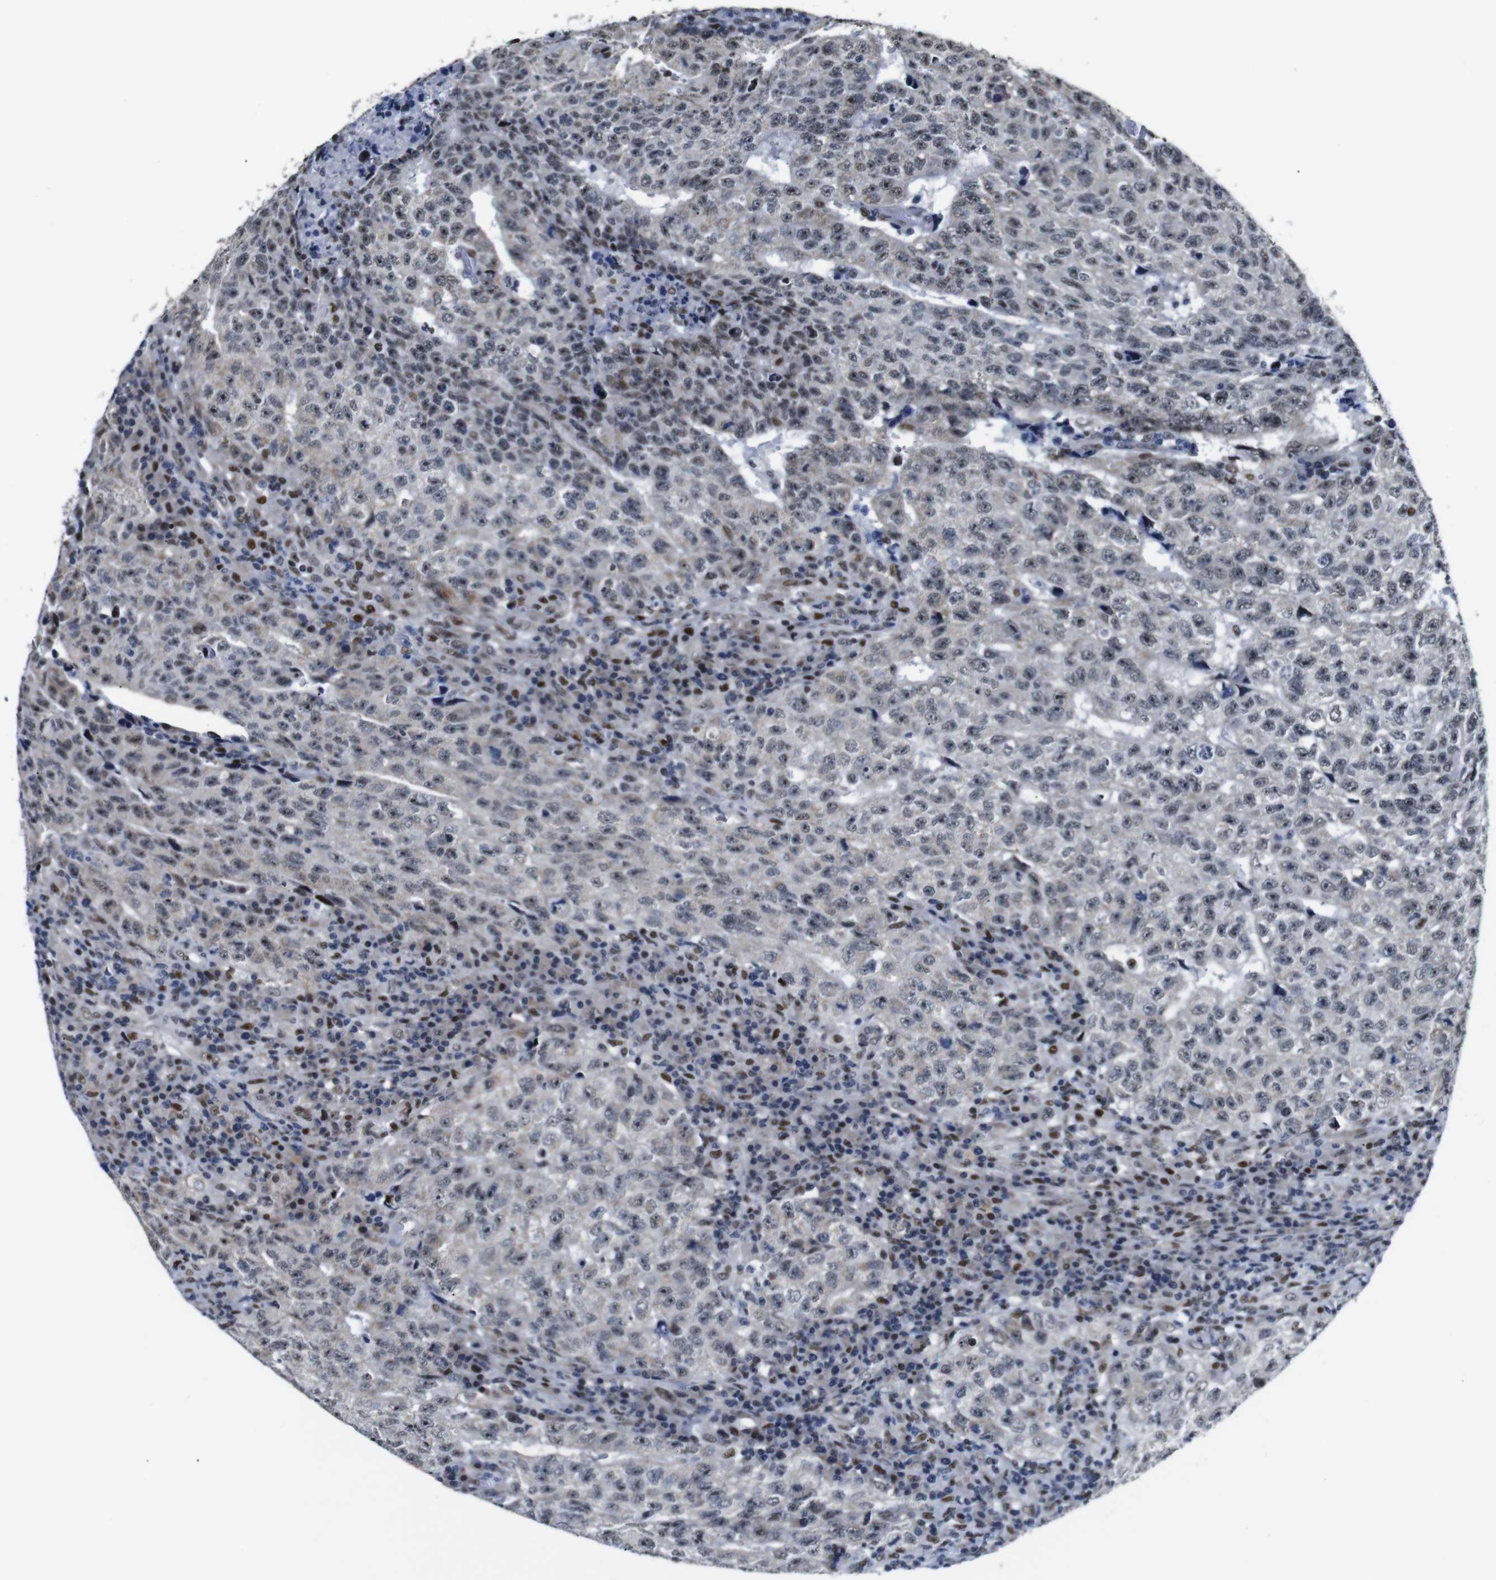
{"staining": {"intensity": "weak", "quantity": "25%-75%", "location": "nuclear"}, "tissue": "testis cancer", "cell_type": "Tumor cells", "image_type": "cancer", "snomed": [{"axis": "morphology", "description": "Necrosis, NOS"}, {"axis": "morphology", "description": "Carcinoma, Embryonal, NOS"}, {"axis": "topography", "description": "Testis"}], "caption": "A photomicrograph of human testis embryonal carcinoma stained for a protein demonstrates weak nuclear brown staining in tumor cells.", "gene": "GATA6", "patient": {"sex": "male", "age": 19}}